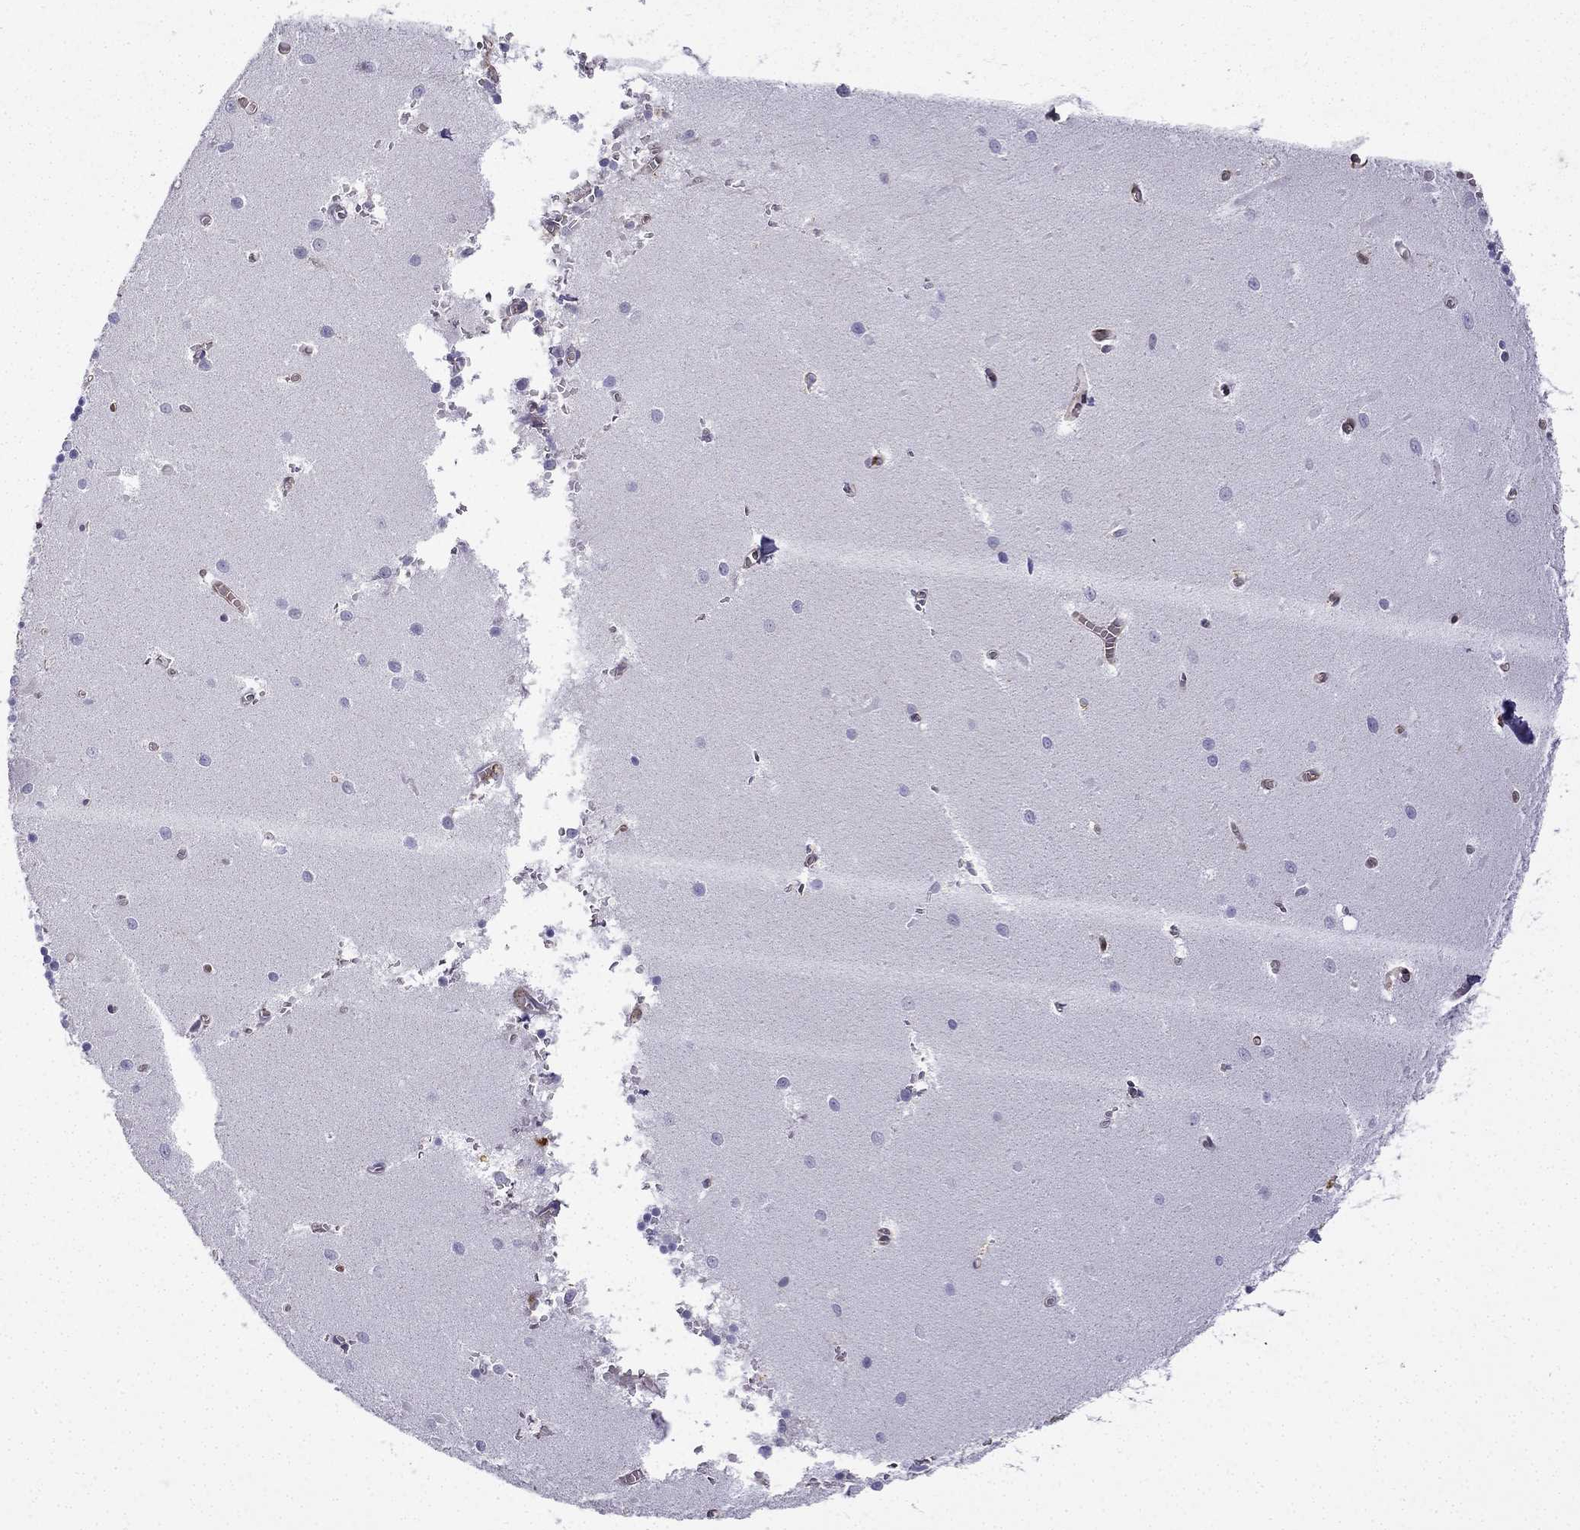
{"staining": {"intensity": "strong", "quantity": "<25%", "location": "cytoplasmic/membranous"}, "tissue": "cerebellum", "cell_type": "Cells in granular layer", "image_type": "normal", "snomed": [{"axis": "morphology", "description": "Normal tissue, NOS"}, {"axis": "topography", "description": "Cerebellum"}], "caption": "A micrograph of human cerebellum stained for a protein displays strong cytoplasmic/membranous brown staining in cells in granular layer. (Stains: DAB in brown, nuclei in blue, Microscopy: brightfield microscopy at high magnification).", "gene": "MAP4", "patient": {"sex": "female", "age": 64}}